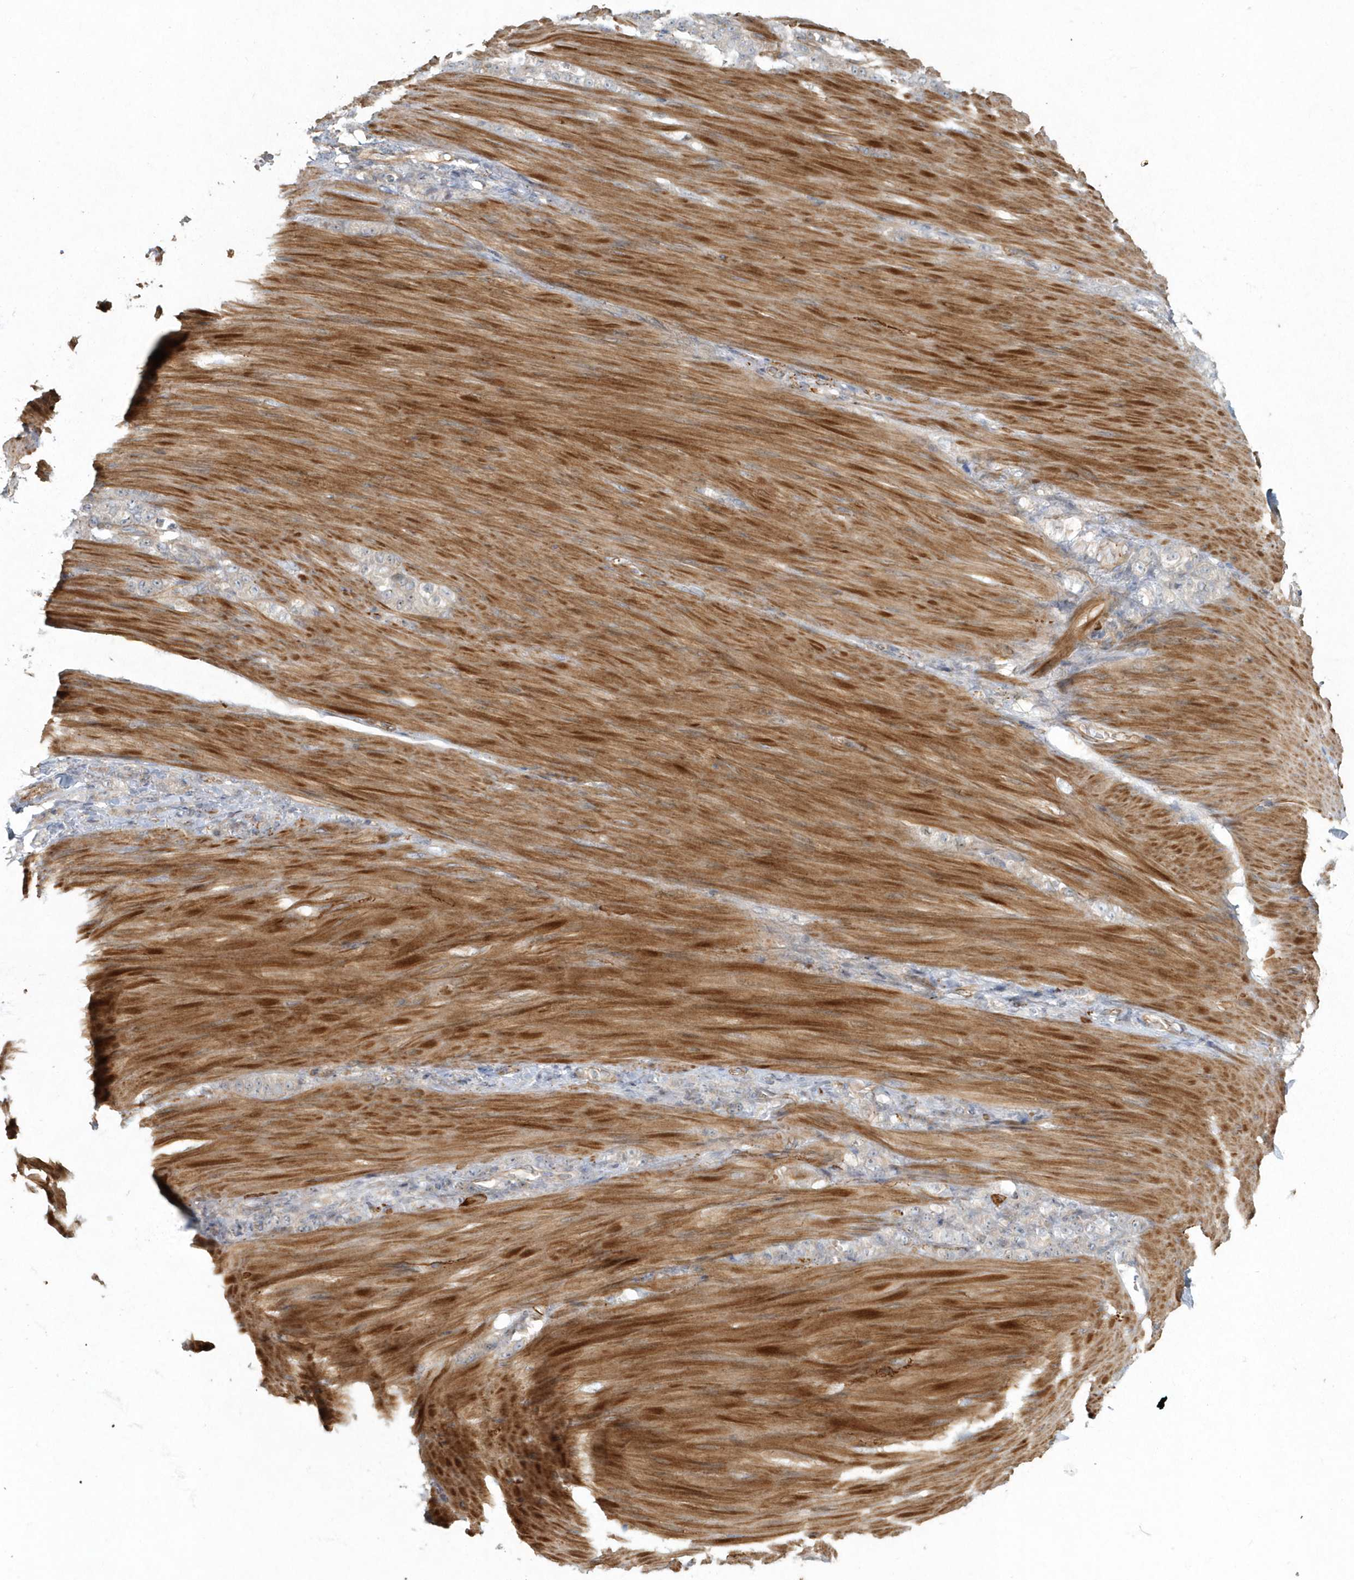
{"staining": {"intensity": "weak", "quantity": "25%-75%", "location": "cytoplasmic/membranous"}, "tissue": "stomach cancer", "cell_type": "Tumor cells", "image_type": "cancer", "snomed": [{"axis": "morphology", "description": "Normal tissue, NOS"}, {"axis": "morphology", "description": "Adenocarcinoma, NOS"}, {"axis": "topography", "description": "Stomach"}], "caption": "An immunohistochemistry micrograph of neoplastic tissue is shown. Protein staining in brown labels weak cytoplasmic/membranous positivity in adenocarcinoma (stomach) within tumor cells.", "gene": "ARHGEF38", "patient": {"sex": "male", "age": 82}}